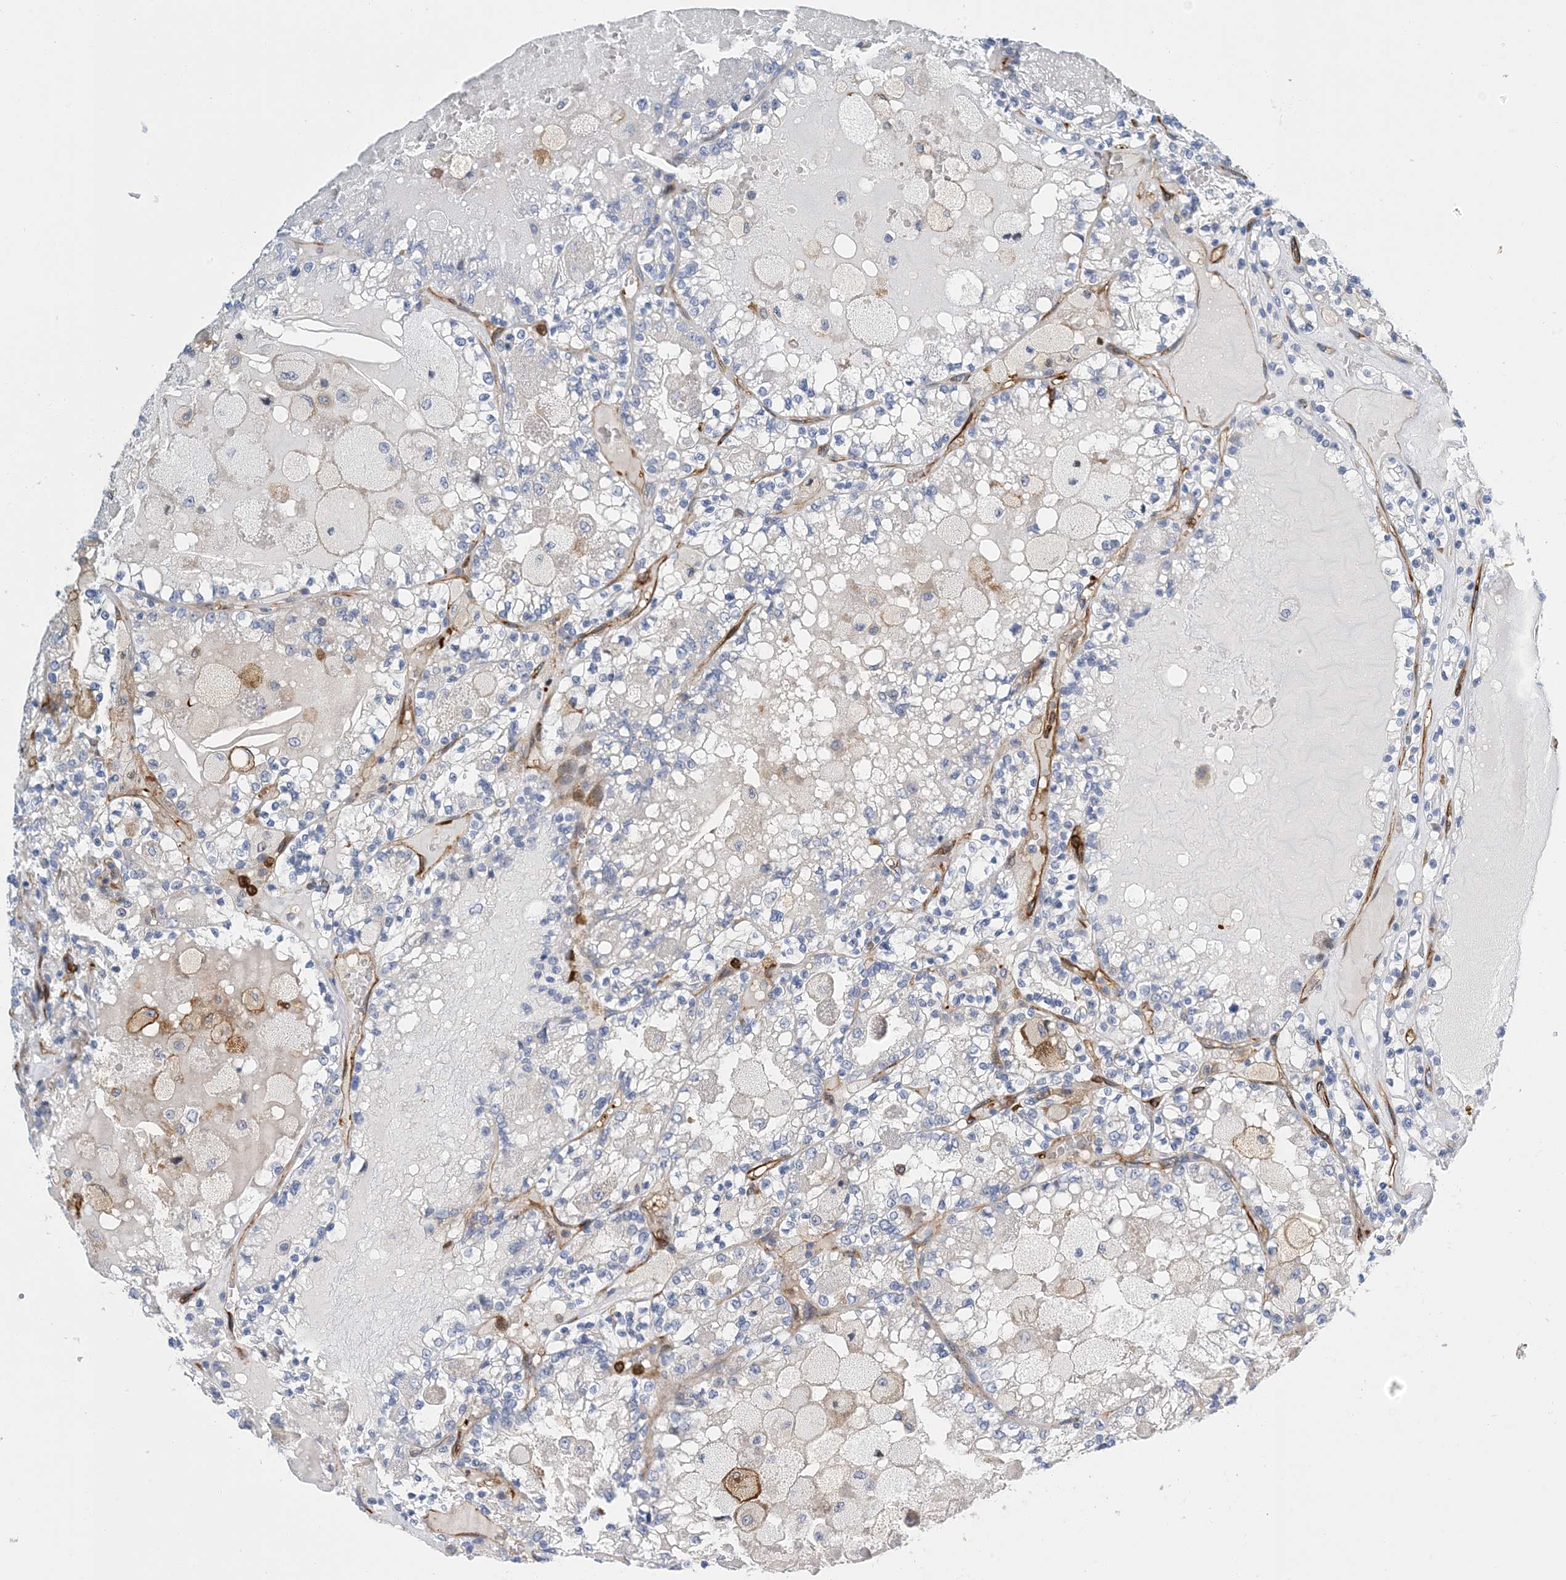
{"staining": {"intensity": "negative", "quantity": "none", "location": "none"}, "tissue": "renal cancer", "cell_type": "Tumor cells", "image_type": "cancer", "snomed": [{"axis": "morphology", "description": "Adenocarcinoma, NOS"}, {"axis": "topography", "description": "Kidney"}], "caption": "This is an IHC histopathology image of human adenocarcinoma (renal). There is no positivity in tumor cells.", "gene": "PCDHA2", "patient": {"sex": "female", "age": 56}}